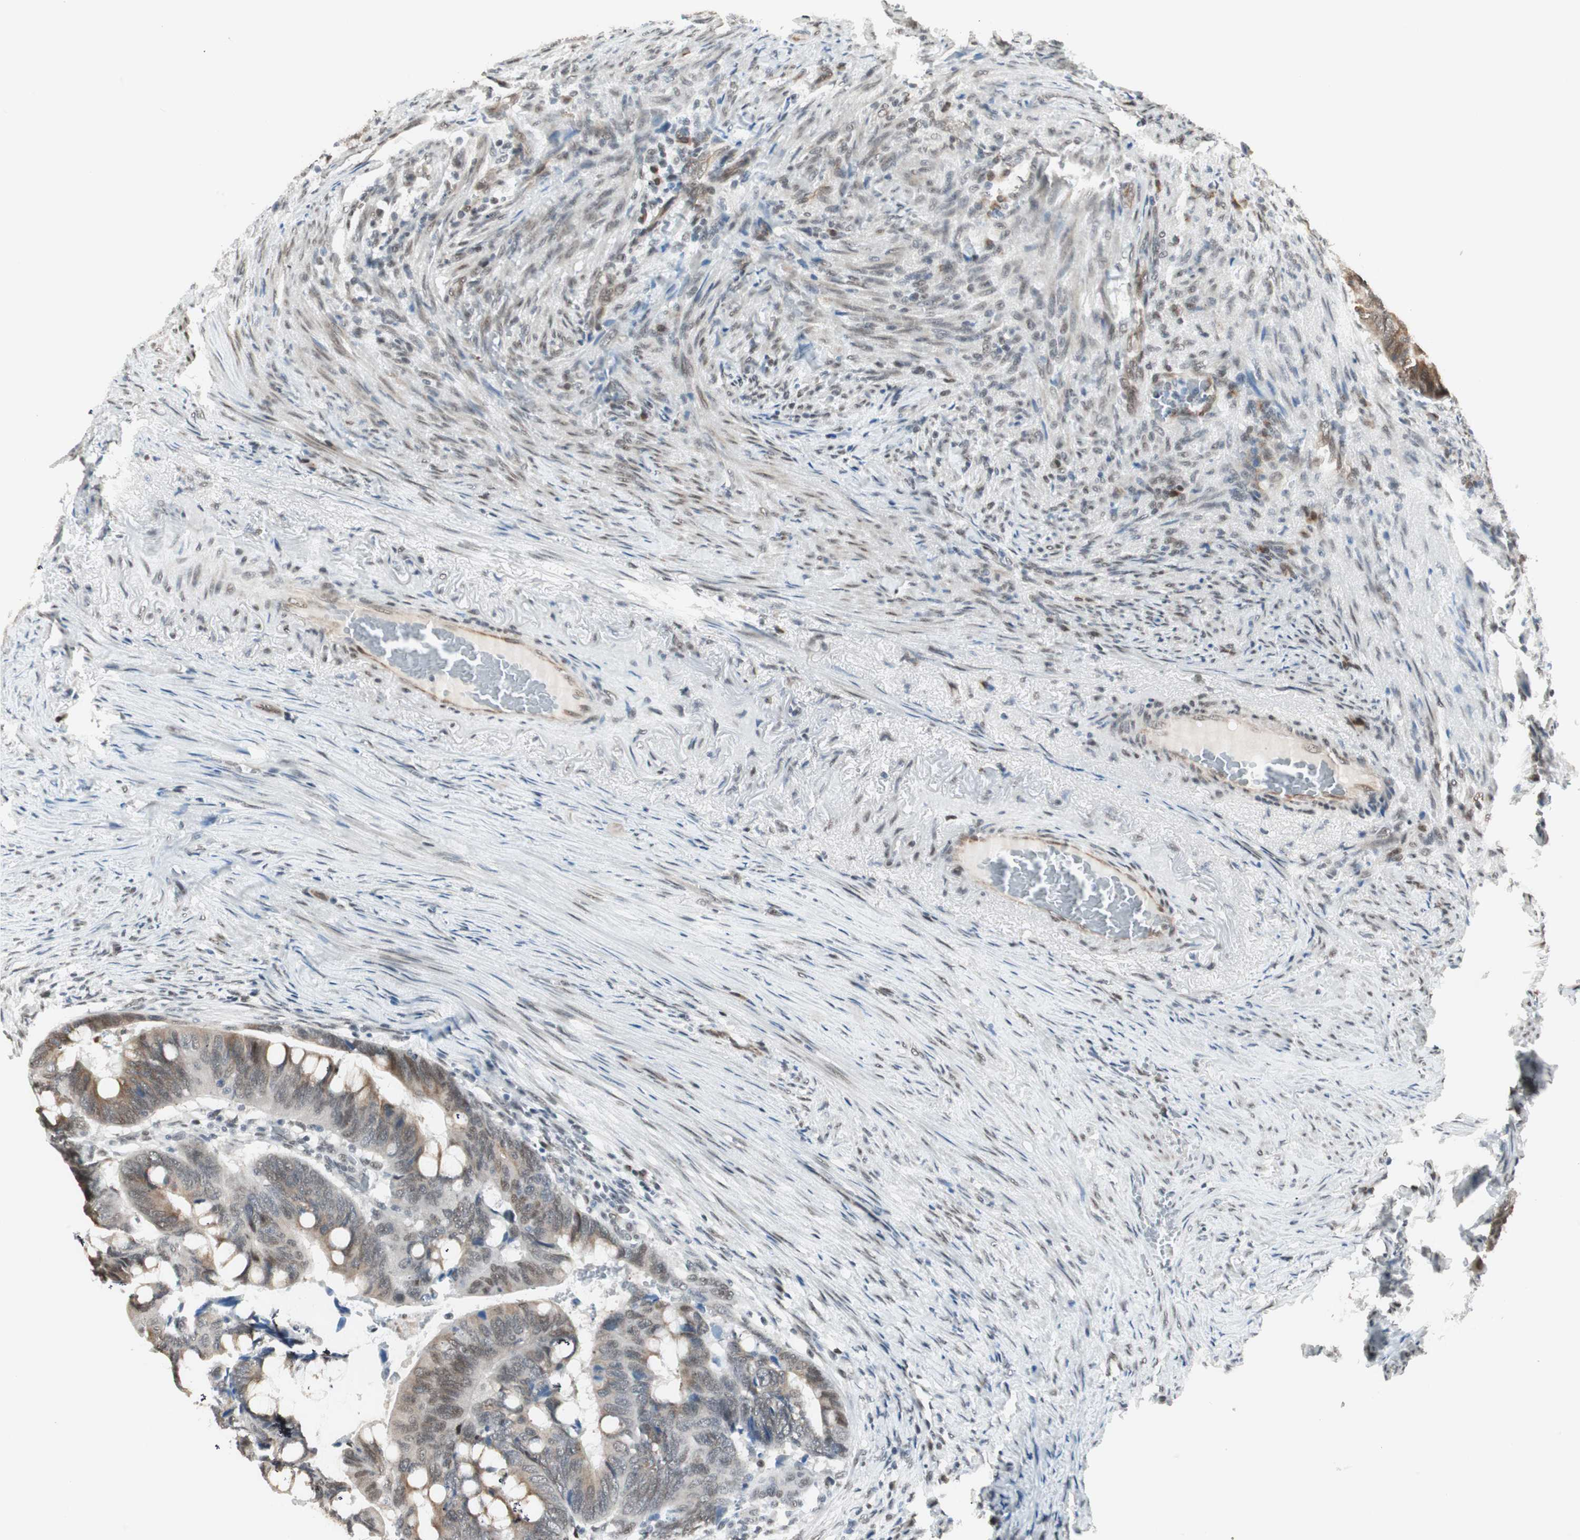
{"staining": {"intensity": "moderate", "quantity": ">75%", "location": "cytoplasmic/membranous"}, "tissue": "colorectal cancer", "cell_type": "Tumor cells", "image_type": "cancer", "snomed": [{"axis": "morphology", "description": "Normal tissue, NOS"}, {"axis": "morphology", "description": "Adenocarcinoma, NOS"}, {"axis": "topography", "description": "Rectum"}, {"axis": "topography", "description": "Peripheral nerve tissue"}], "caption": "Brown immunohistochemical staining in colorectal cancer shows moderate cytoplasmic/membranous positivity in approximately >75% of tumor cells.", "gene": "ZBTB17", "patient": {"sex": "male", "age": 92}}